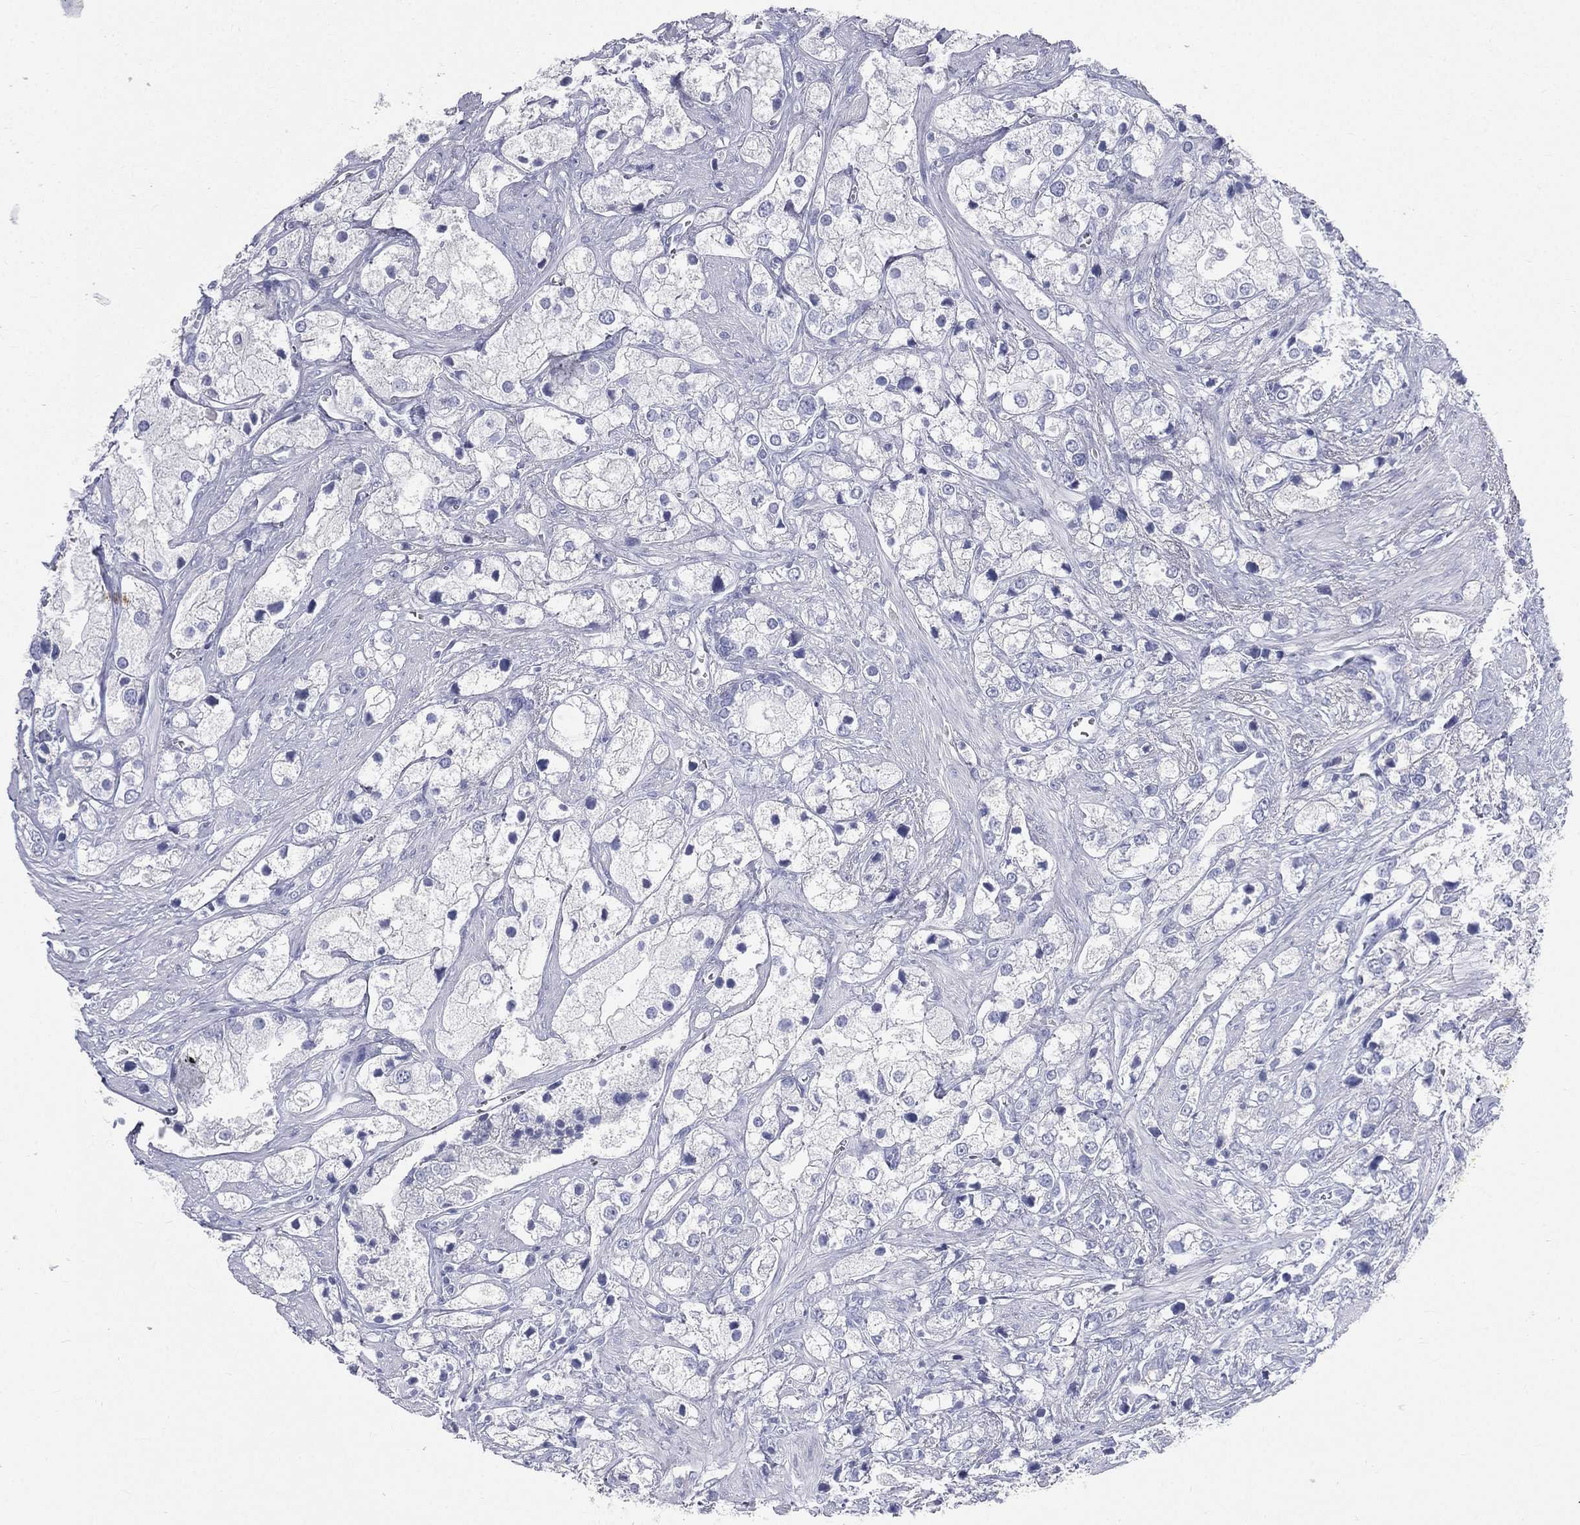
{"staining": {"intensity": "negative", "quantity": "none", "location": "none"}, "tissue": "prostate cancer", "cell_type": "Tumor cells", "image_type": "cancer", "snomed": [{"axis": "morphology", "description": "Adenocarcinoma, NOS"}, {"axis": "topography", "description": "Prostate and seminal vesicle, NOS"}, {"axis": "topography", "description": "Prostate"}], "caption": "There is no significant positivity in tumor cells of prostate cancer.", "gene": "HP", "patient": {"sex": "male", "age": 79}}